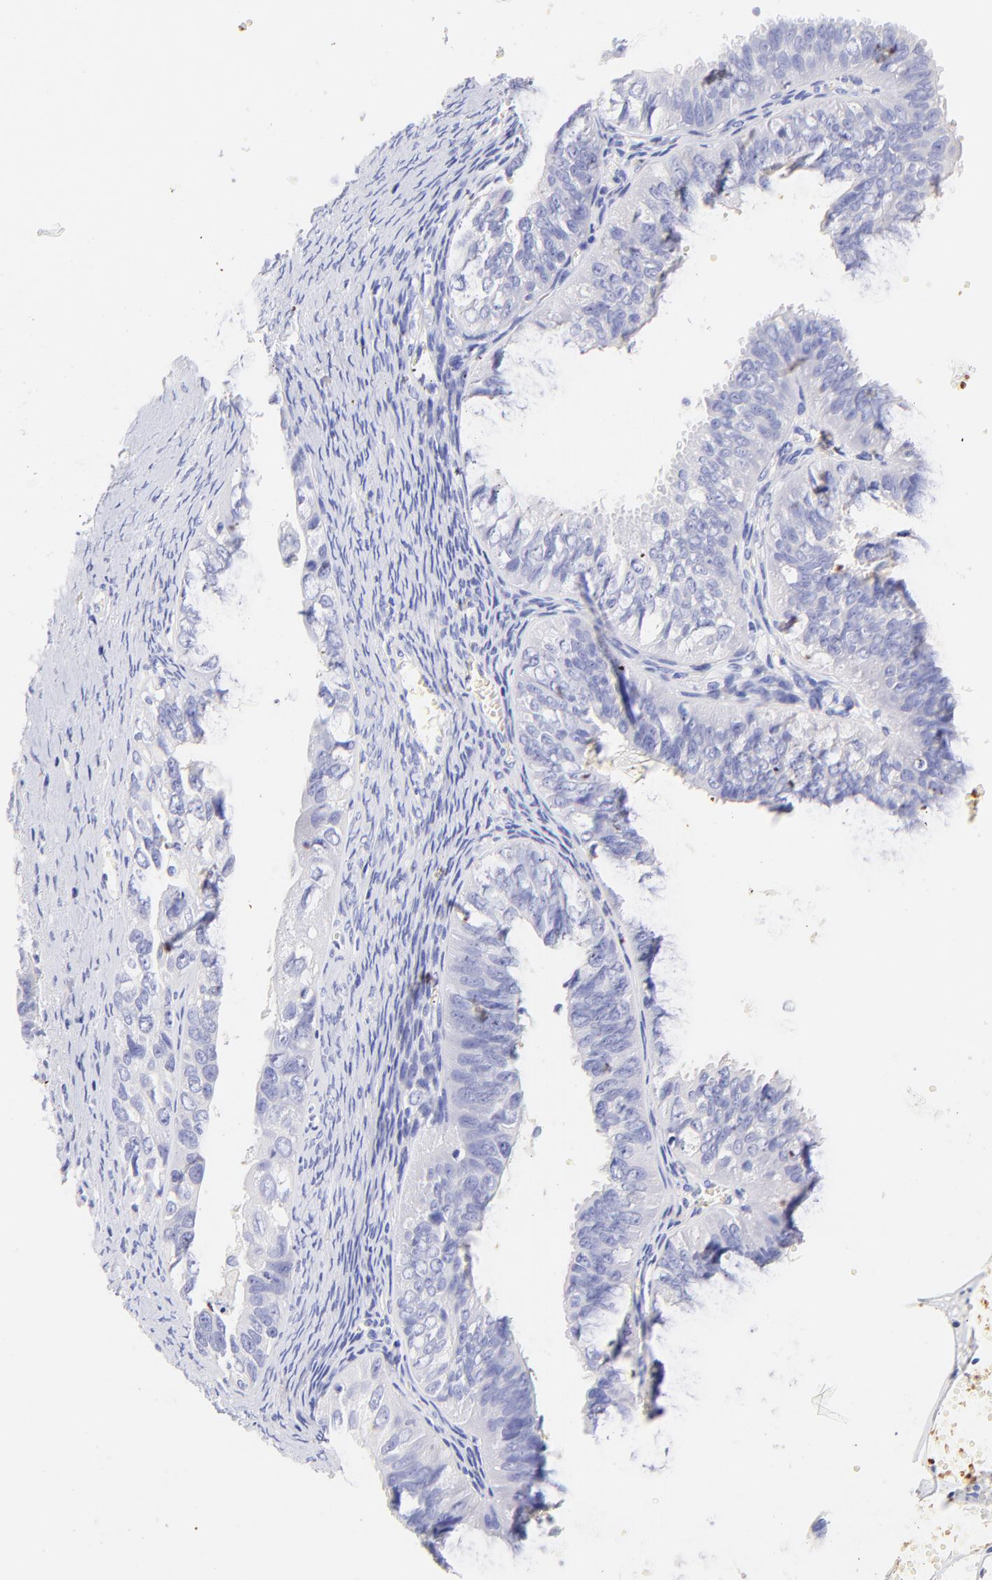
{"staining": {"intensity": "negative", "quantity": "none", "location": "none"}, "tissue": "ovarian cancer", "cell_type": "Tumor cells", "image_type": "cancer", "snomed": [{"axis": "morphology", "description": "Carcinoma, endometroid"}, {"axis": "topography", "description": "Ovary"}], "caption": "Micrograph shows no significant protein expression in tumor cells of ovarian cancer.", "gene": "FRMPD3", "patient": {"sex": "female", "age": 85}}